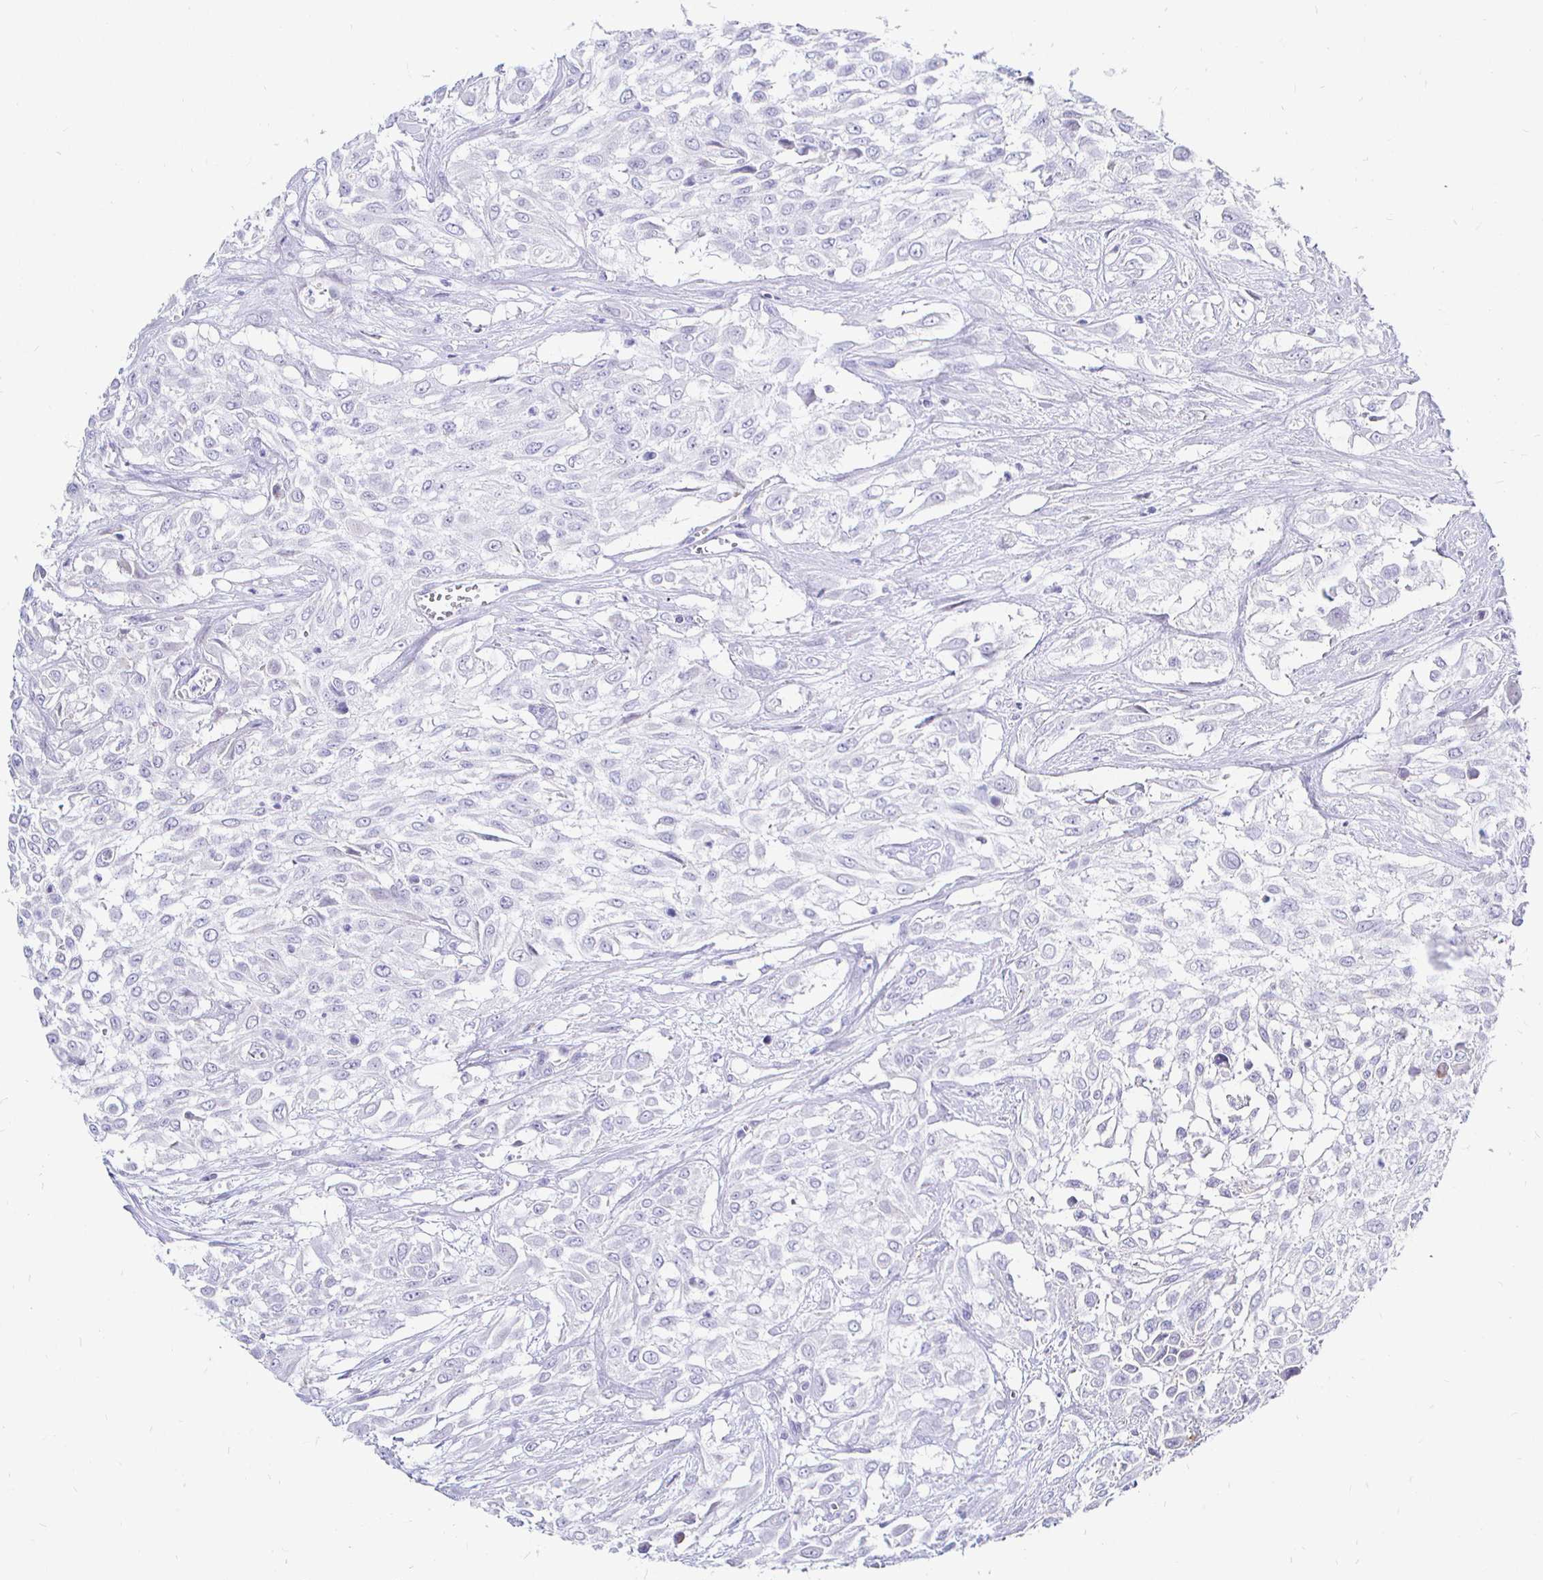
{"staining": {"intensity": "negative", "quantity": "none", "location": "none"}, "tissue": "urothelial cancer", "cell_type": "Tumor cells", "image_type": "cancer", "snomed": [{"axis": "morphology", "description": "Urothelial carcinoma, High grade"}, {"axis": "topography", "description": "Urinary bladder"}], "caption": "High magnification brightfield microscopy of urothelial carcinoma (high-grade) stained with DAB (brown) and counterstained with hematoxylin (blue): tumor cells show no significant expression.", "gene": "CR2", "patient": {"sex": "male", "age": 57}}